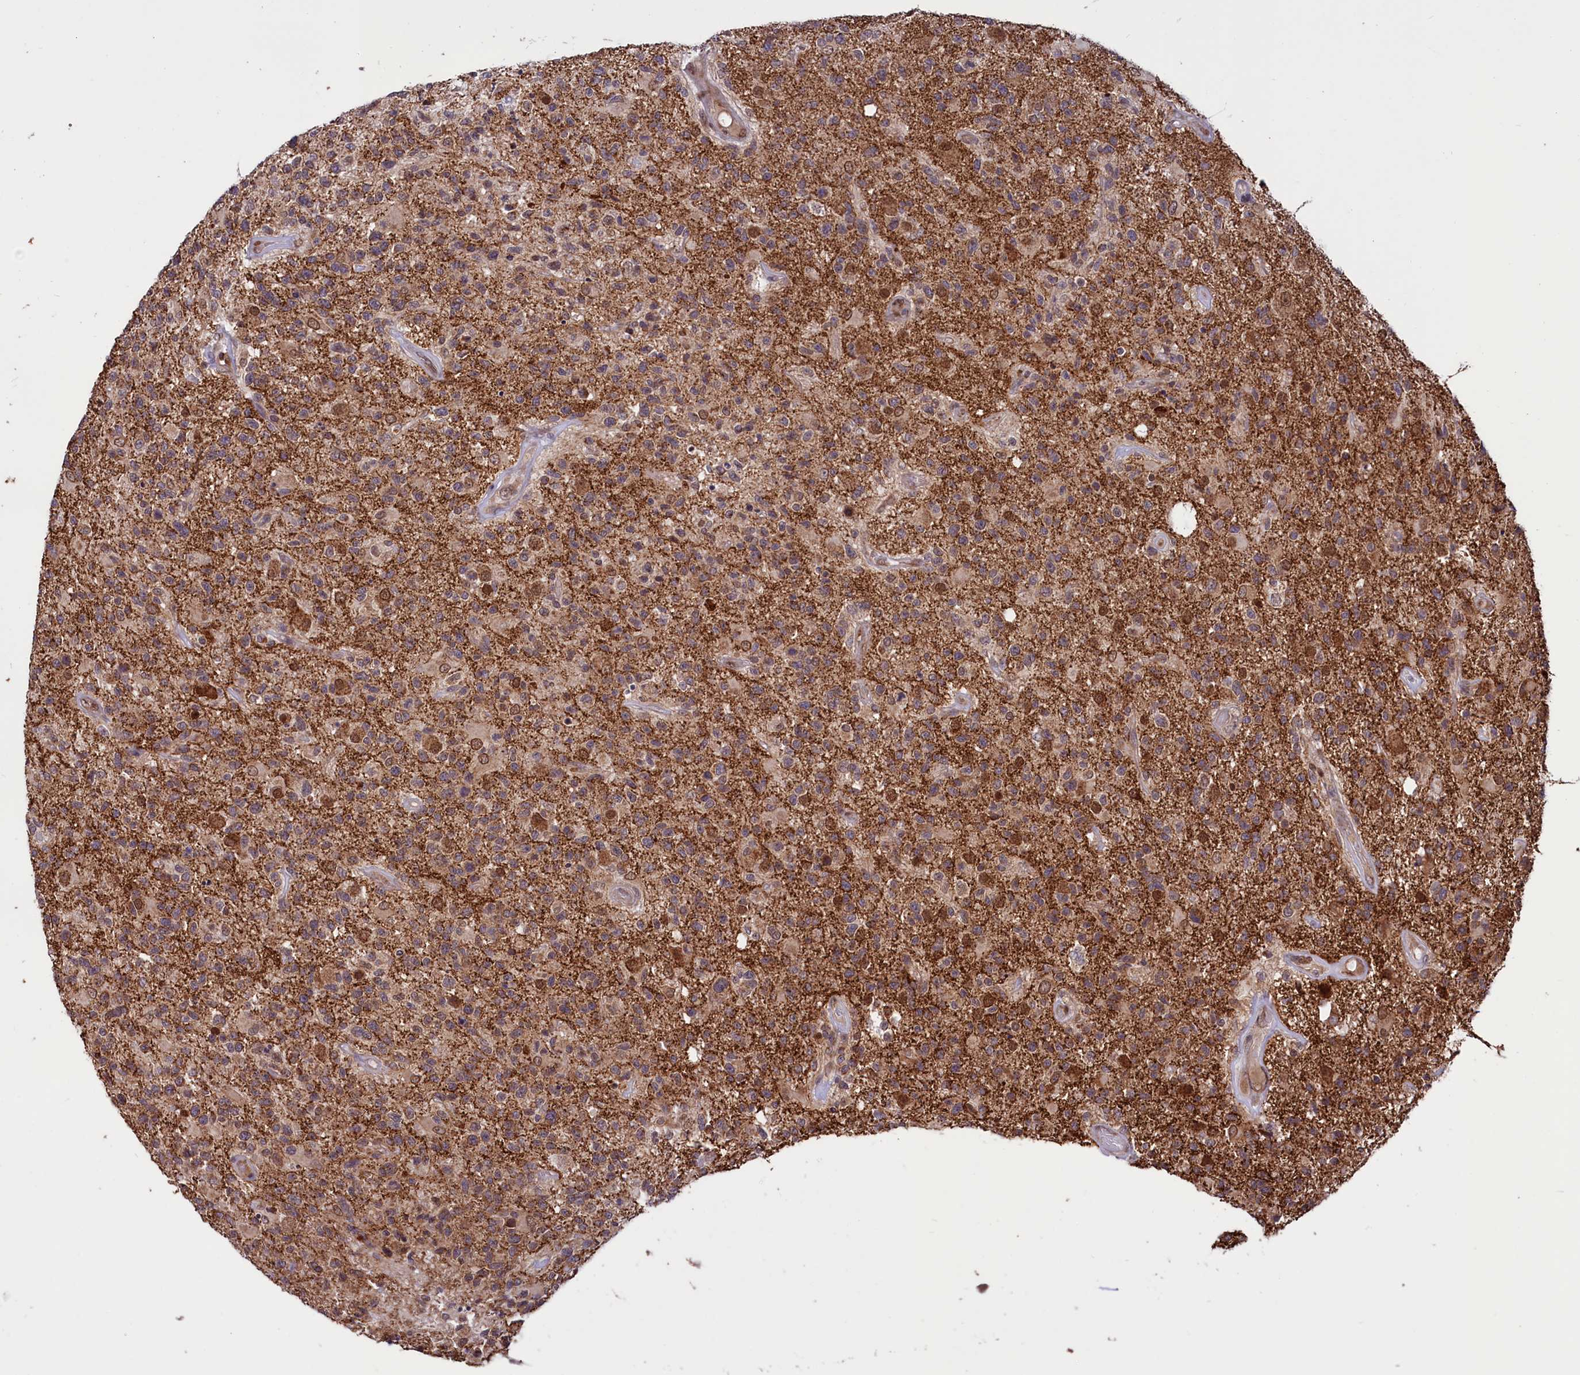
{"staining": {"intensity": "moderate", "quantity": ">75%", "location": "cytoplasmic/membranous"}, "tissue": "glioma", "cell_type": "Tumor cells", "image_type": "cancer", "snomed": [{"axis": "morphology", "description": "Glioma, malignant, High grade"}, {"axis": "morphology", "description": "Glioblastoma, NOS"}, {"axis": "topography", "description": "Brain"}], "caption": "Moderate cytoplasmic/membranous positivity for a protein is seen in about >75% of tumor cells of glioblastoma using immunohistochemistry.", "gene": "PHC3", "patient": {"sex": "male", "age": 60}}